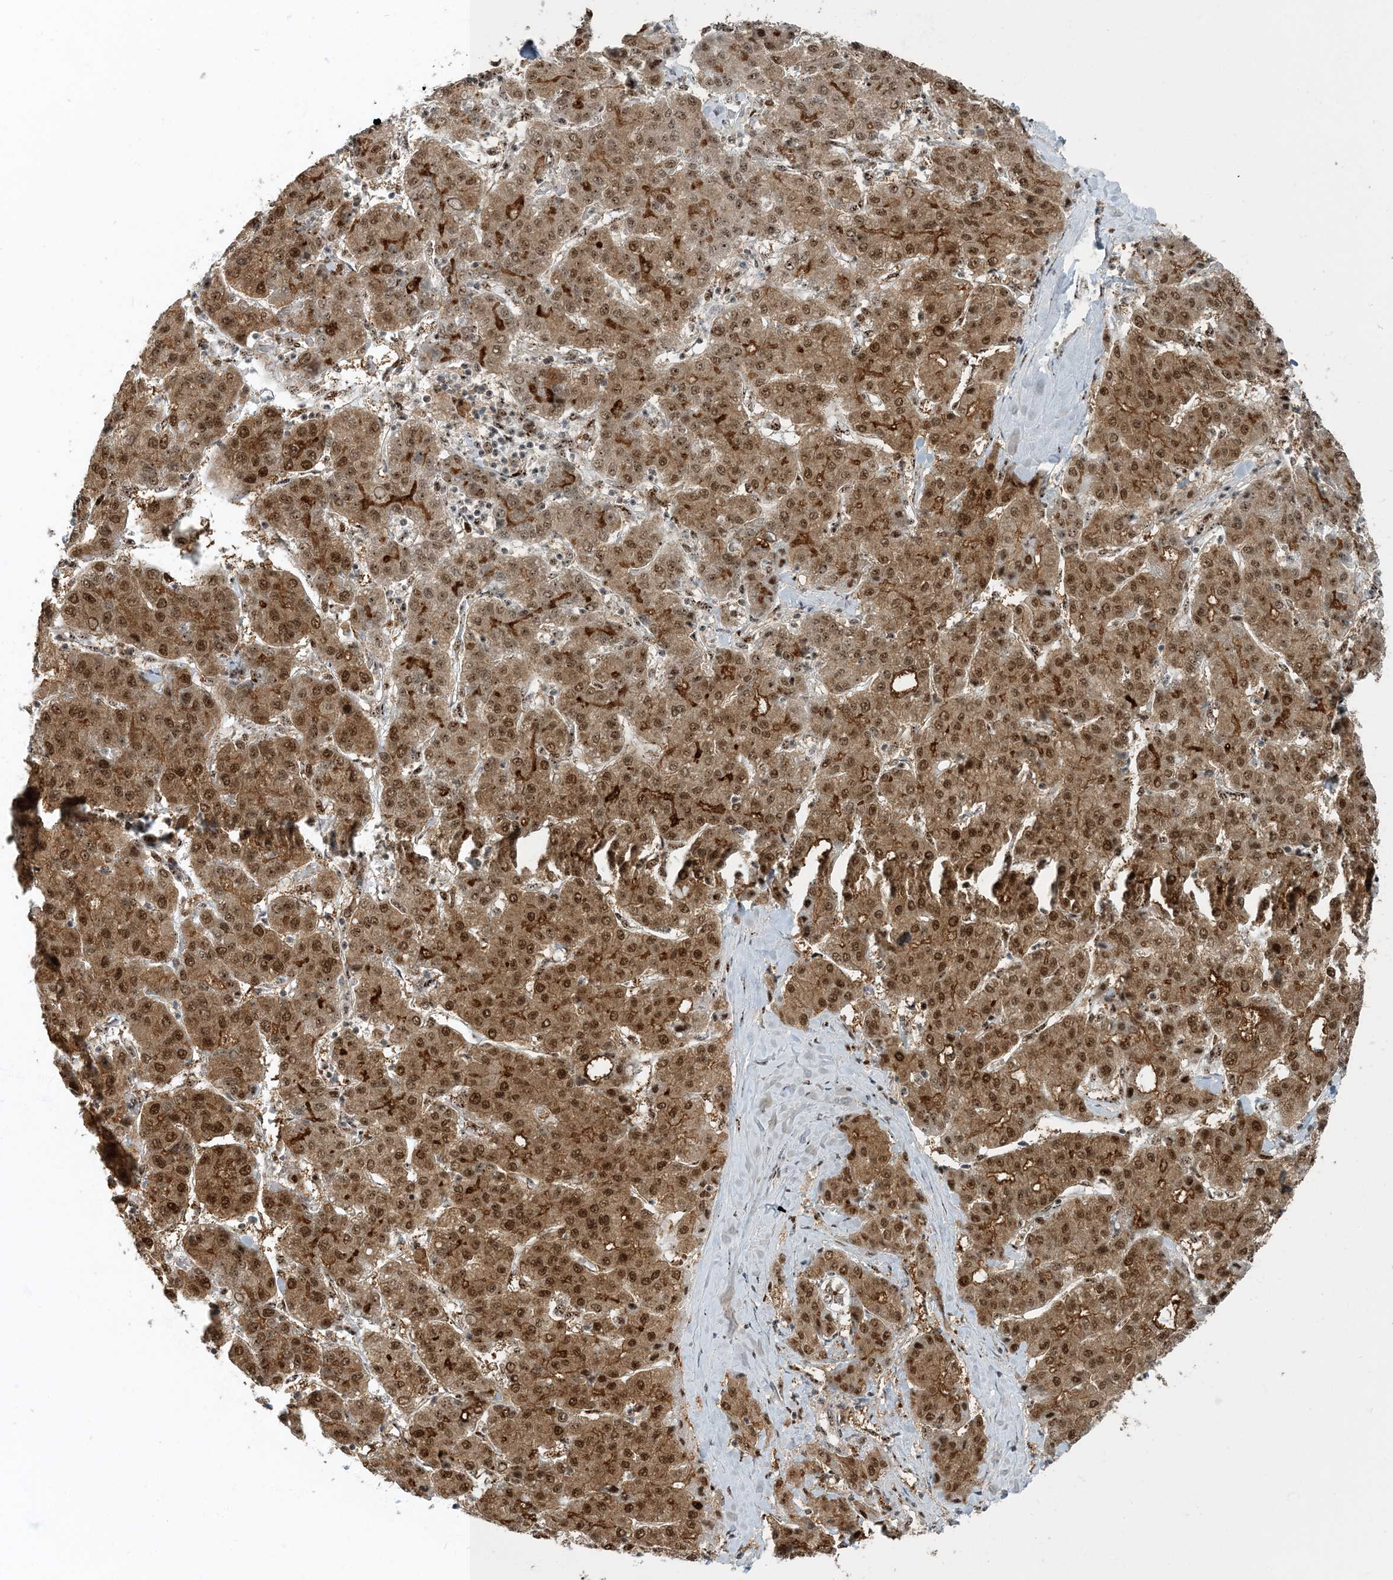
{"staining": {"intensity": "moderate", "quantity": ">75%", "location": "cytoplasmic/membranous,nuclear"}, "tissue": "liver cancer", "cell_type": "Tumor cells", "image_type": "cancer", "snomed": [{"axis": "morphology", "description": "Carcinoma, Hepatocellular, NOS"}, {"axis": "topography", "description": "Liver"}], "caption": "Liver hepatocellular carcinoma stained for a protein displays moderate cytoplasmic/membranous and nuclear positivity in tumor cells.", "gene": "MBD1", "patient": {"sex": "male", "age": 65}}